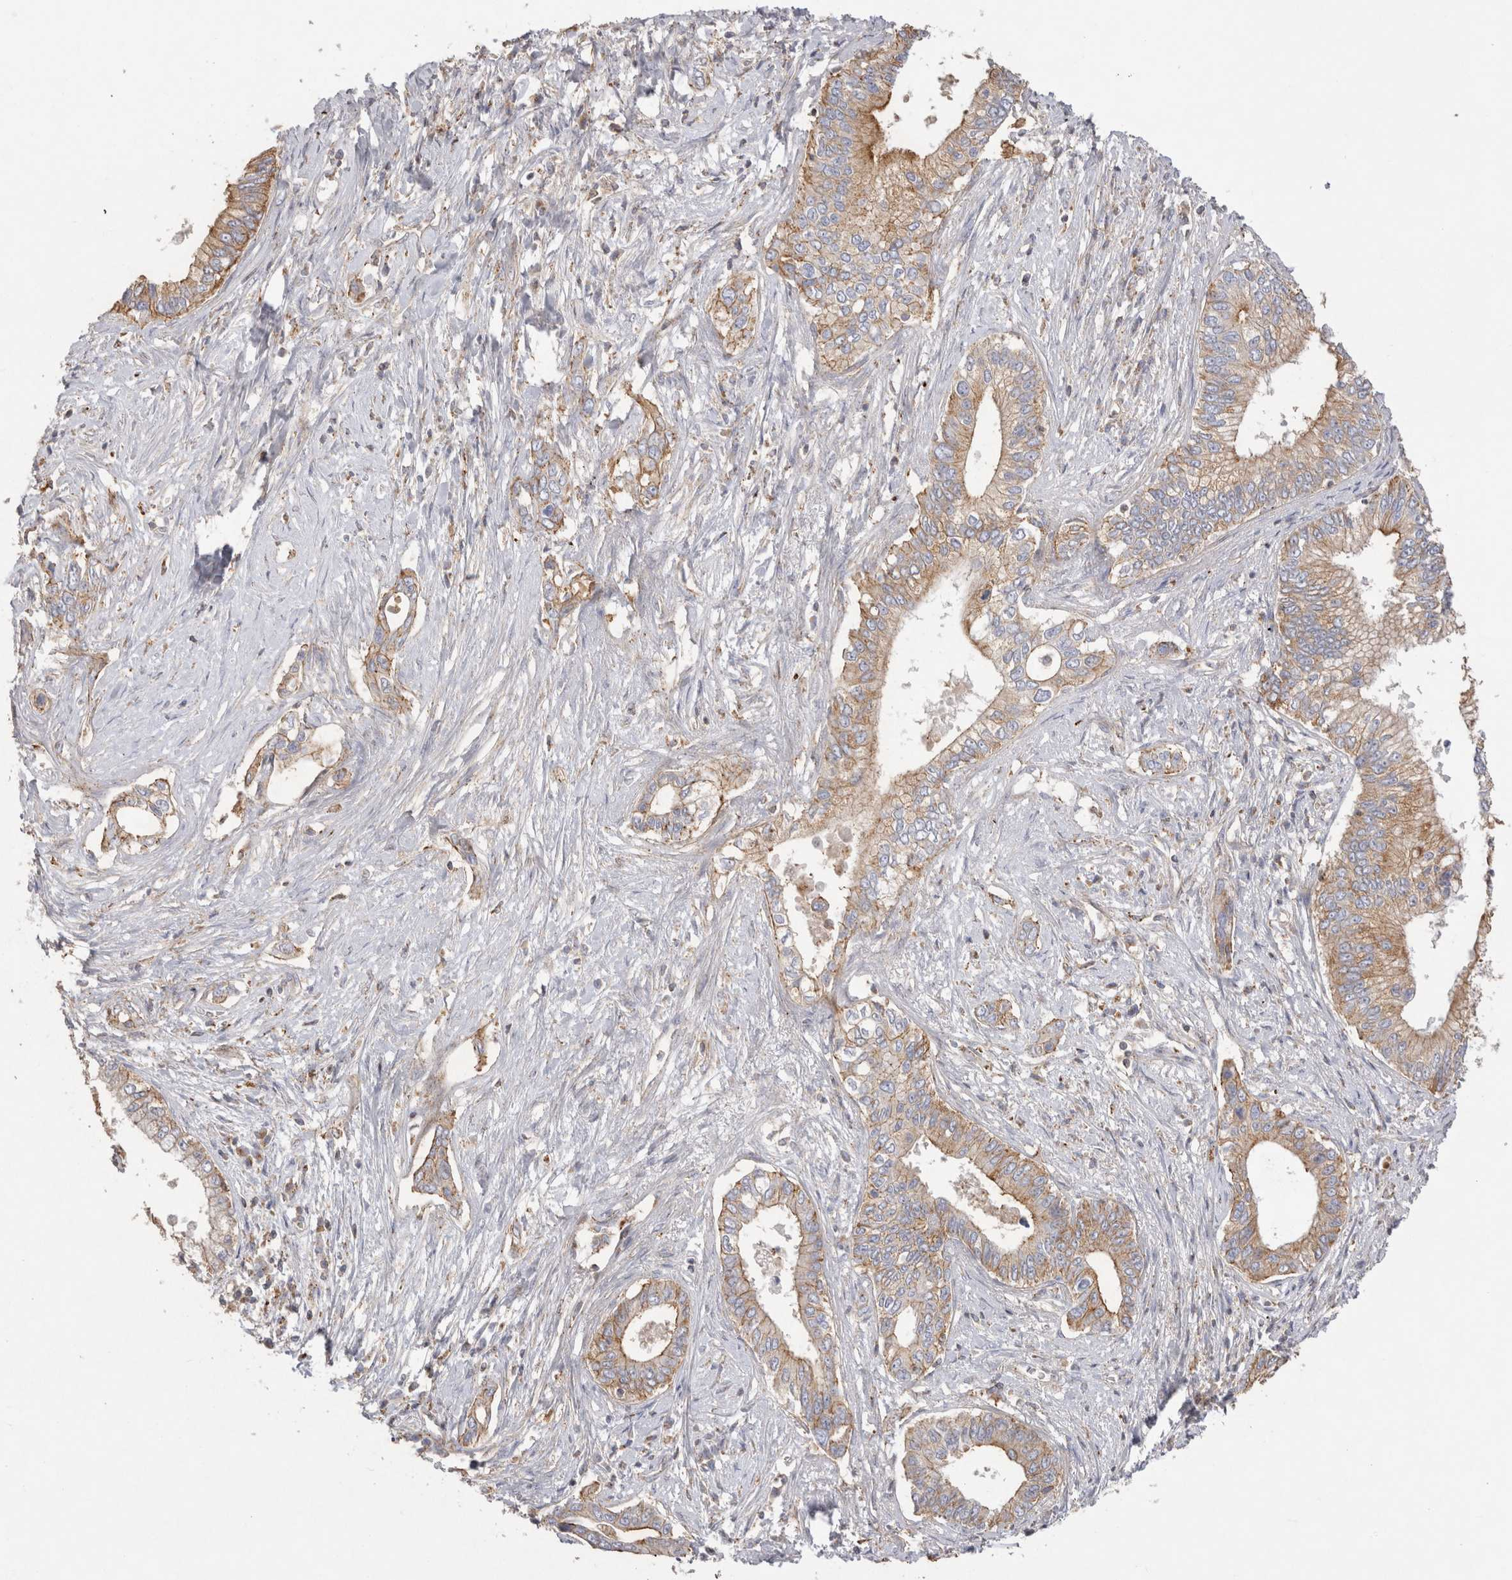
{"staining": {"intensity": "weak", "quantity": ">75%", "location": "cytoplasmic/membranous"}, "tissue": "pancreatic cancer", "cell_type": "Tumor cells", "image_type": "cancer", "snomed": [{"axis": "morphology", "description": "Normal tissue, NOS"}, {"axis": "morphology", "description": "Adenocarcinoma, NOS"}, {"axis": "topography", "description": "Pancreas"}, {"axis": "topography", "description": "Peripheral nerve tissue"}], "caption": "Adenocarcinoma (pancreatic) was stained to show a protein in brown. There is low levels of weak cytoplasmic/membranous positivity in about >75% of tumor cells. (DAB (3,3'-diaminobenzidine) IHC, brown staining for protein, blue staining for nuclei).", "gene": "CHMP6", "patient": {"sex": "male", "age": 59}}